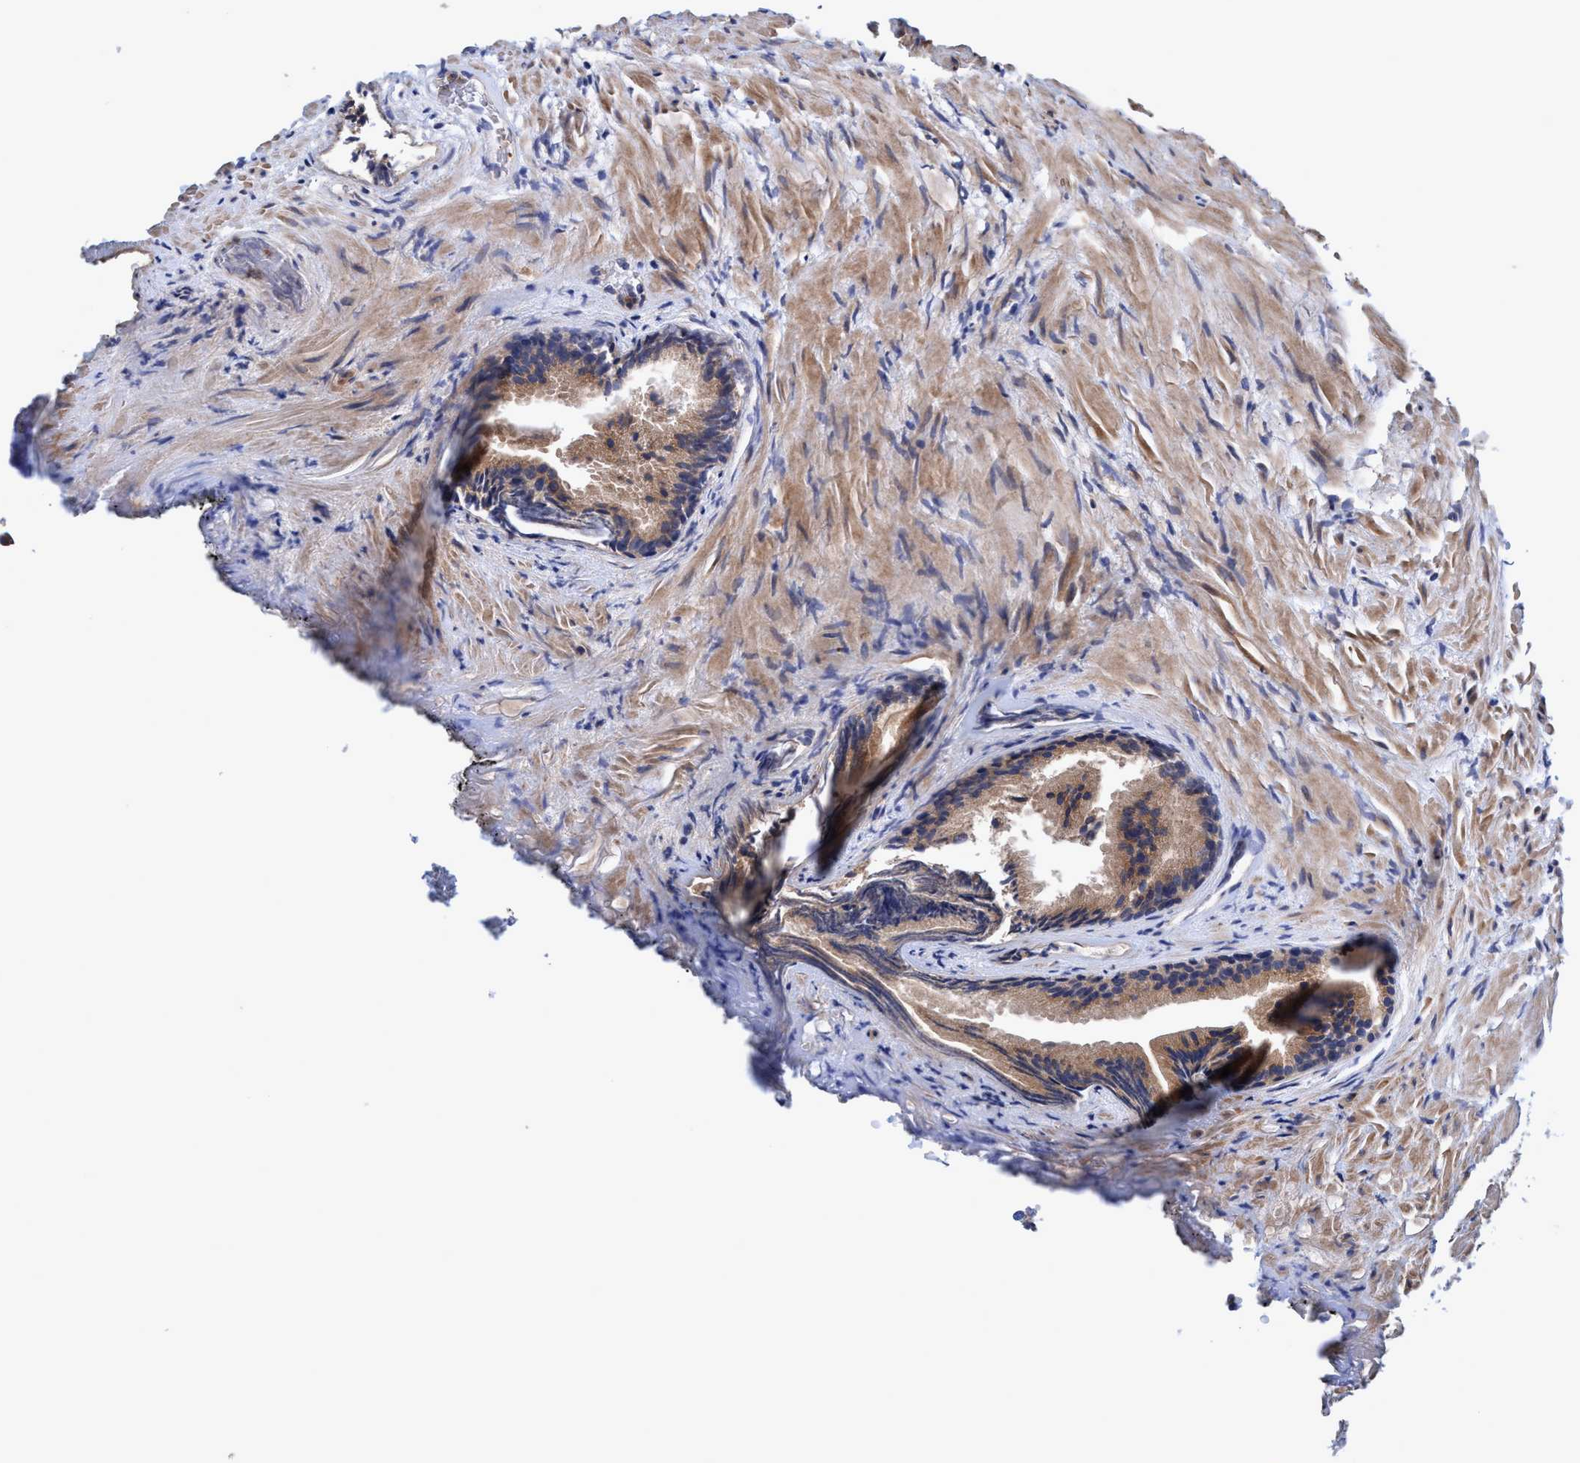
{"staining": {"intensity": "weak", "quantity": ">75%", "location": "cytoplasmic/membranous"}, "tissue": "prostate", "cell_type": "Glandular cells", "image_type": "normal", "snomed": [{"axis": "morphology", "description": "Normal tissue, NOS"}, {"axis": "topography", "description": "Prostate"}], "caption": "The micrograph reveals staining of benign prostate, revealing weak cytoplasmic/membranous protein positivity (brown color) within glandular cells.", "gene": "CALCOCO2", "patient": {"sex": "male", "age": 76}}